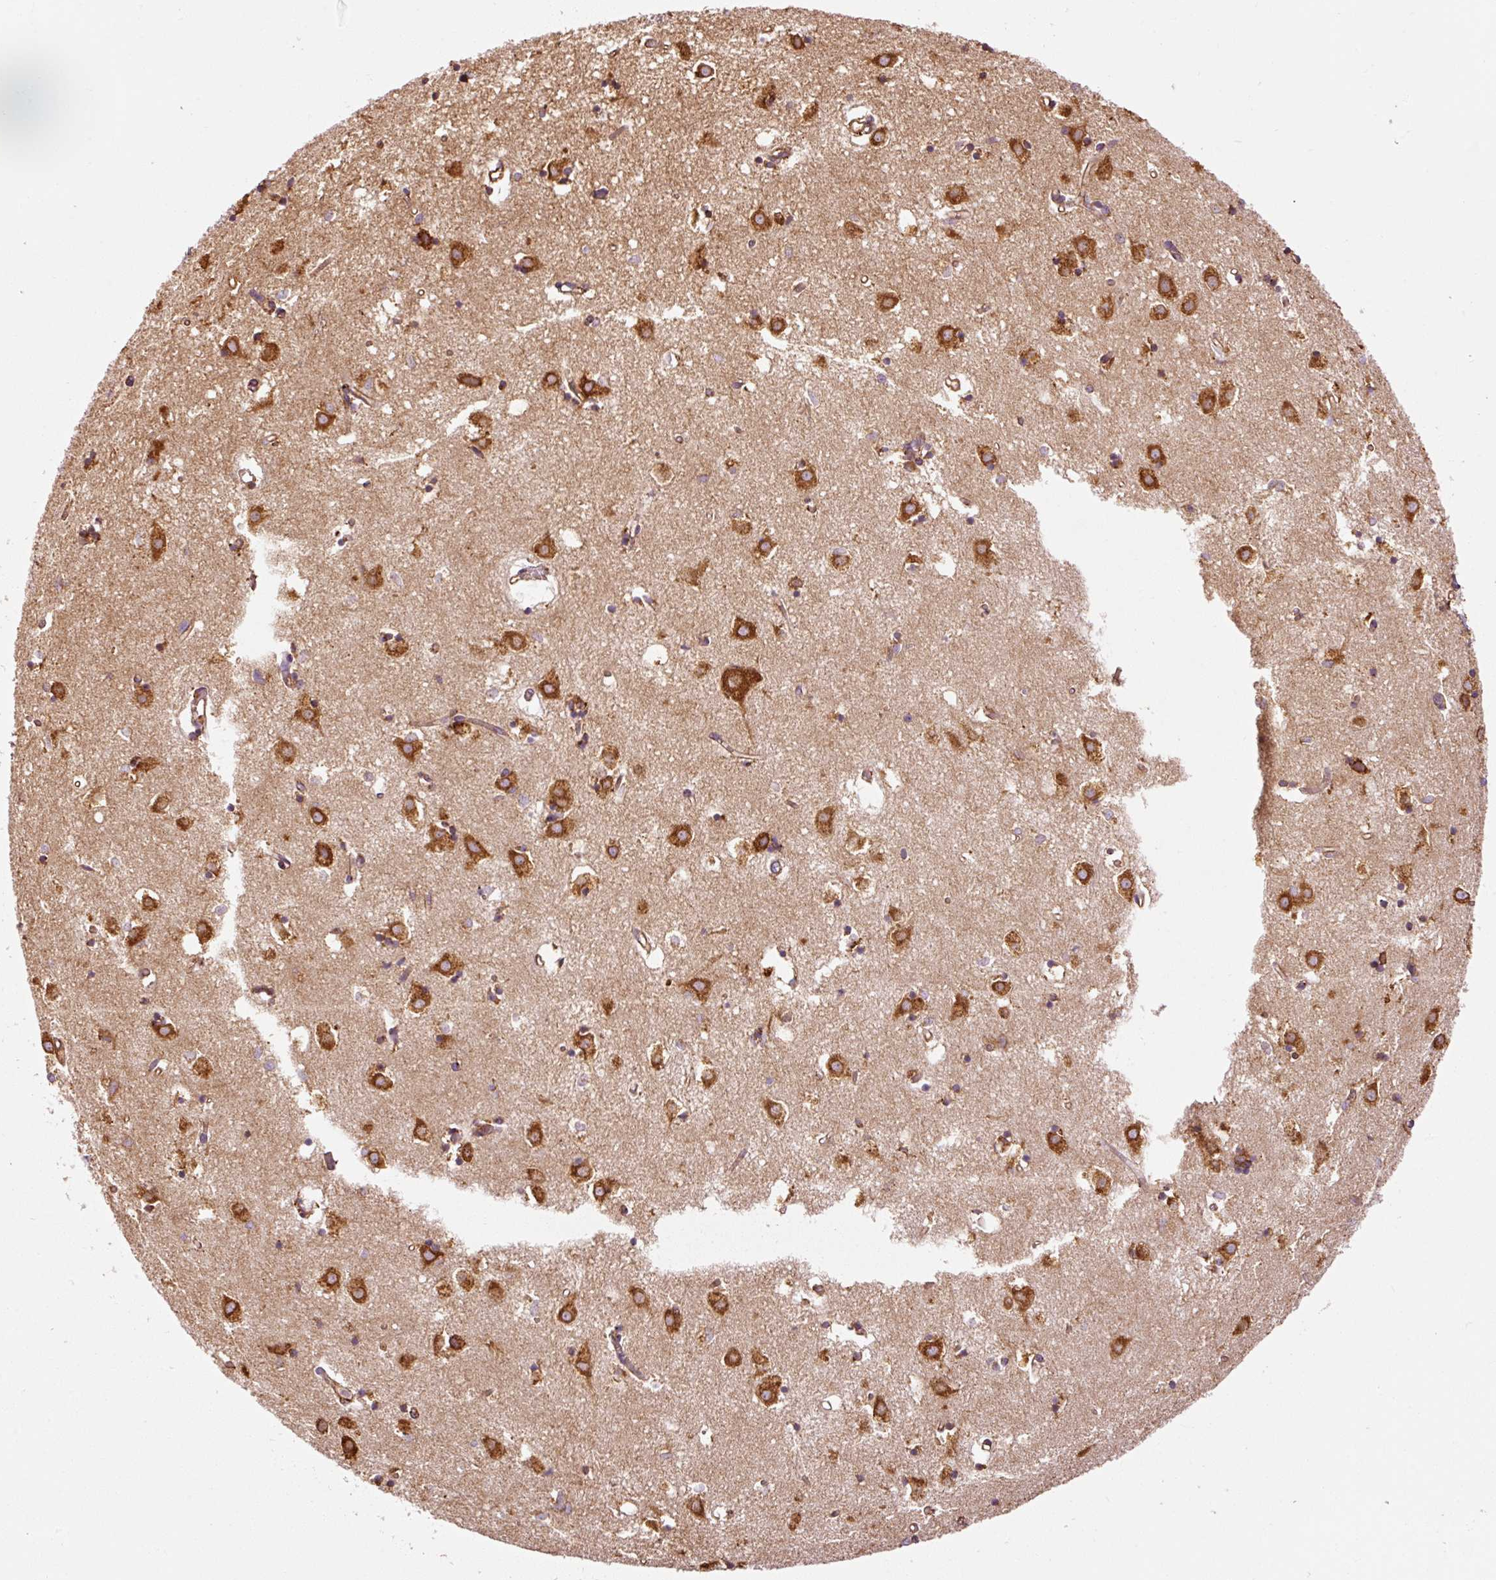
{"staining": {"intensity": "strong", "quantity": ">75%", "location": "cytoplasmic/membranous"}, "tissue": "caudate", "cell_type": "Glial cells", "image_type": "normal", "snomed": [{"axis": "morphology", "description": "Normal tissue, NOS"}, {"axis": "topography", "description": "Lateral ventricle wall"}], "caption": "Strong cytoplasmic/membranous protein expression is appreciated in approximately >75% of glial cells in caudate.", "gene": "ENSG00000256500", "patient": {"sex": "male", "age": 70}}